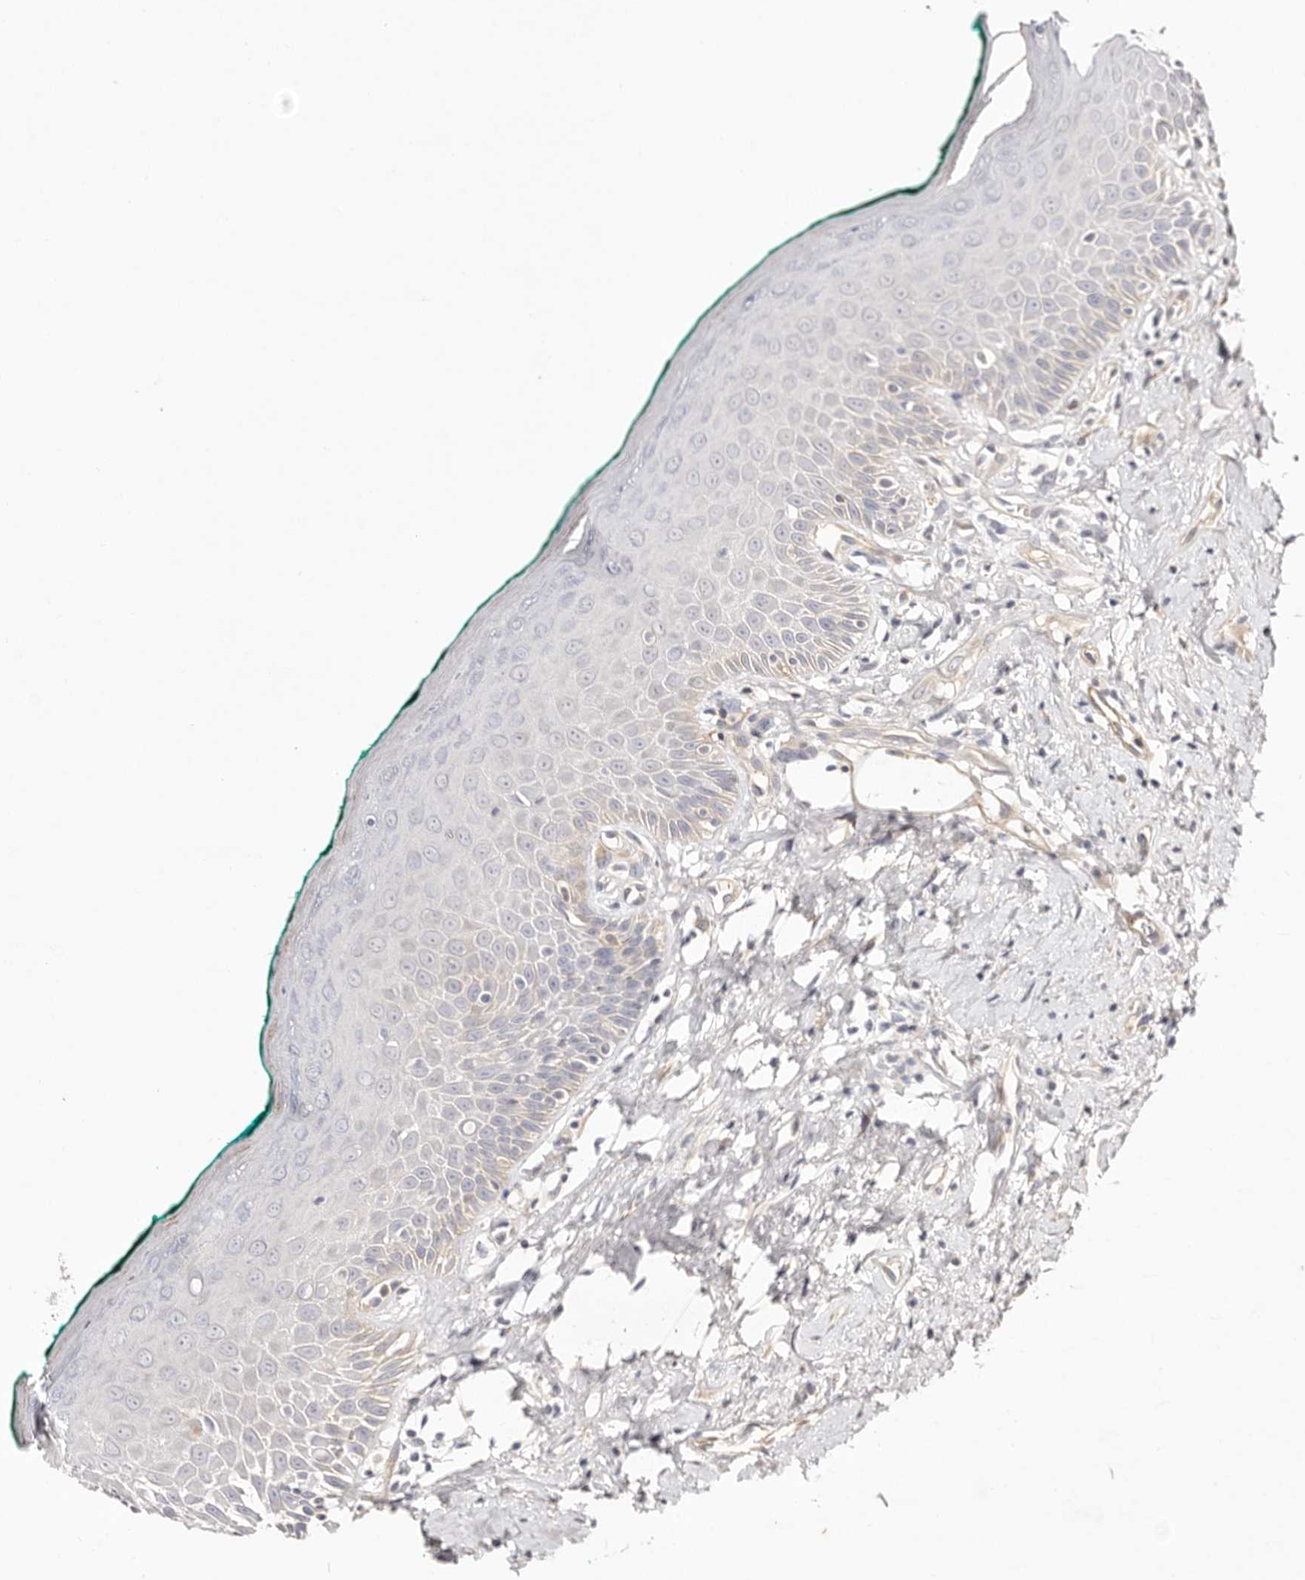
{"staining": {"intensity": "negative", "quantity": "none", "location": "none"}, "tissue": "oral mucosa", "cell_type": "Squamous epithelial cells", "image_type": "normal", "snomed": [{"axis": "morphology", "description": "Normal tissue, NOS"}, {"axis": "topography", "description": "Oral tissue"}], "caption": "Immunohistochemistry (IHC) micrograph of unremarkable human oral mucosa stained for a protein (brown), which reveals no positivity in squamous epithelial cells.", "gene": "SLC35B2", "patient": {"sex": "female", "age": 70}}